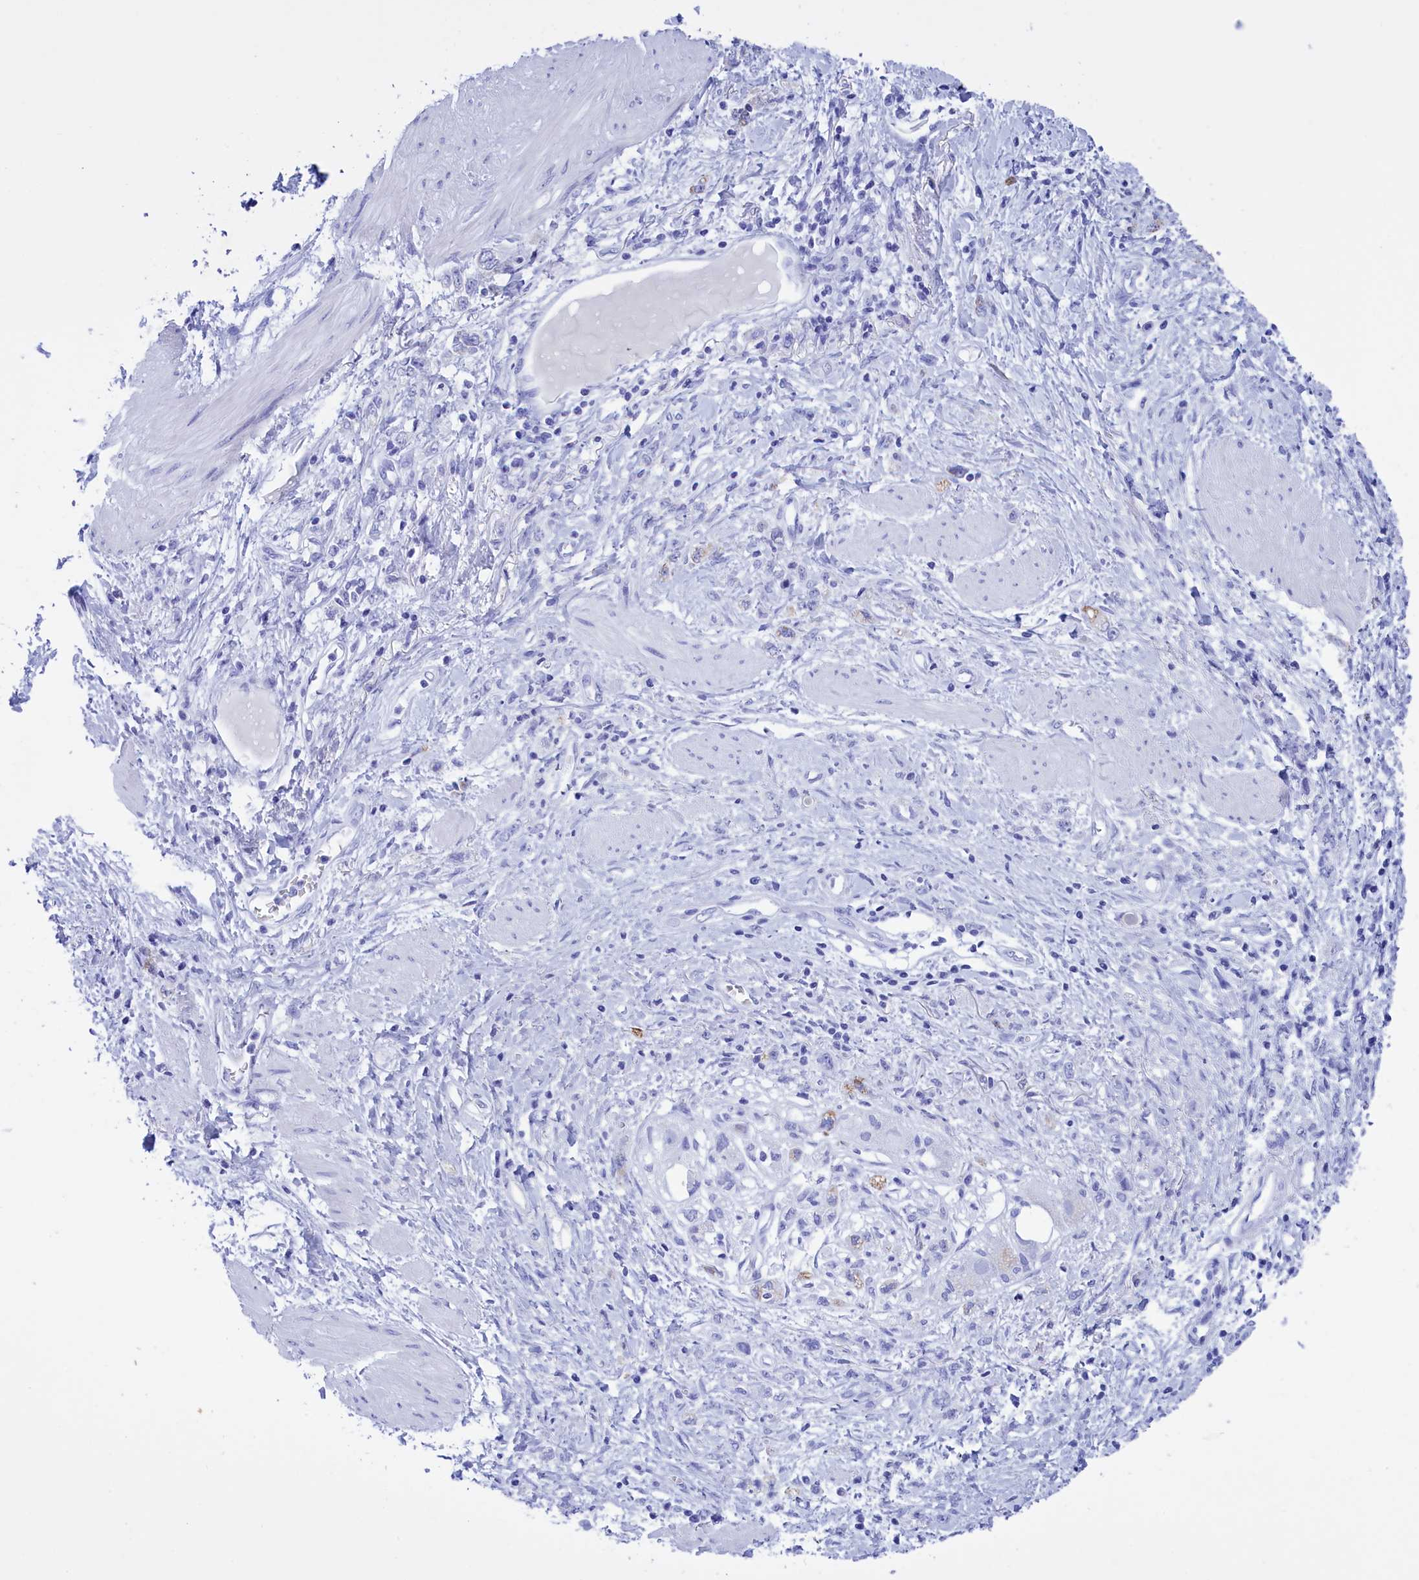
{"staining": {"intensity": "negative", "quantity": "none", "location": "none"}, "tissue": "stomach cancer", "cell_type": "Tumor cells", "image_type": "cancer", "snomed": [{"axis": "morphology", "description": "Adenocarcinoma, NOS"}, {"axis": "topography", "description": "Stomach"}], "caption": "An immunohistochemistry (IHC) micrograph of stomach adenocarcinoma is shown. There is no staining in tumor cells of stomach adenocarcinoma.", "gene": "BRI3", "patient": {"sex": "female", "age": 76}}